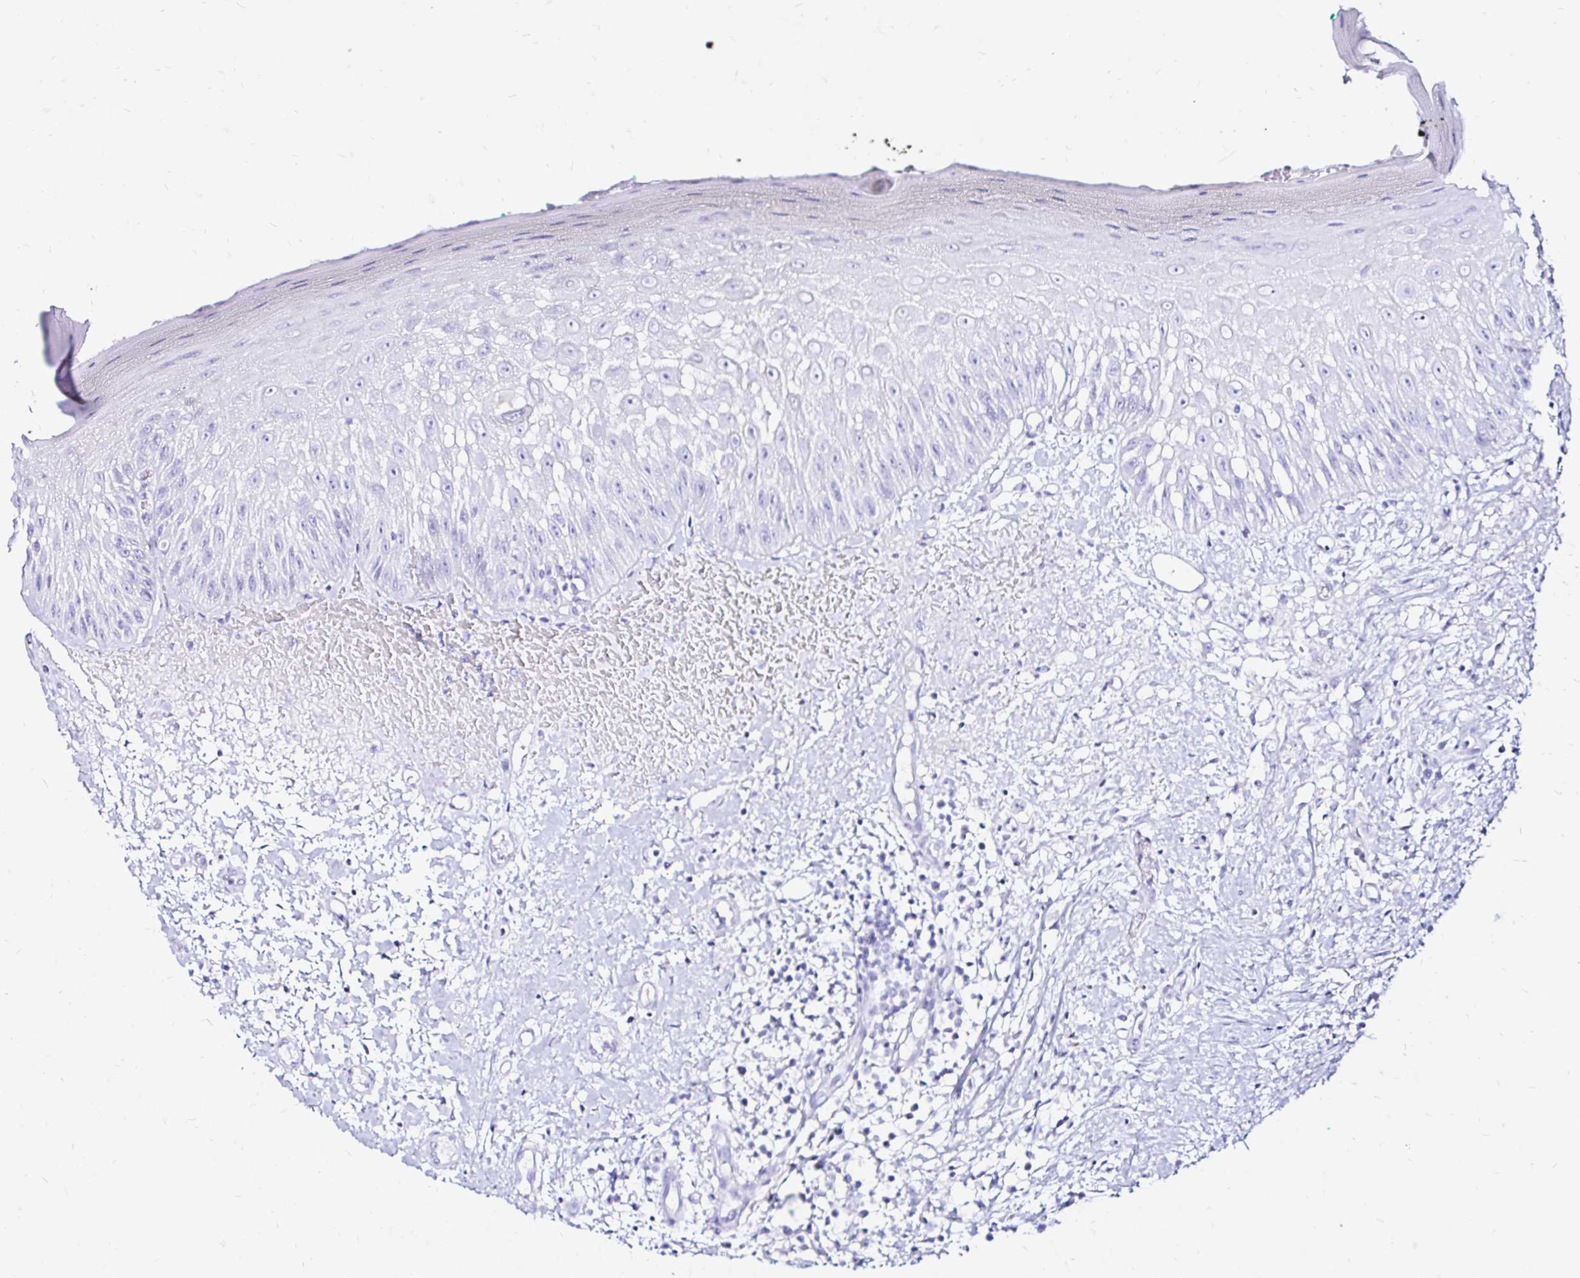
{"staining": {"intensity": "negative", "quantity": "none", "location": "none"}, "tissue": "oral mucosa", "cell_type": "Squamous epithelial cells", "image_type": "normal", "snomed": [{"axis": "morphology", "description": "Normal tissue, NOS"}, {"axis": "topography", "description": "Oral tissue"}, {"axis": "topography", "description": "Tounge, NOS"}], "caption": "An immunohistochemistry photomicrograph of normal oral mucosa is shown. There is no staining in squamous epithelial cells of oral mucosa. The staining is performed using DAB (3,3'-diaminobenzidine) brown chromogen with nuclei counter-stained in using hematoxylin.", "gene": "ZNF432", "patient": {"sex": "male", "age": 83}}